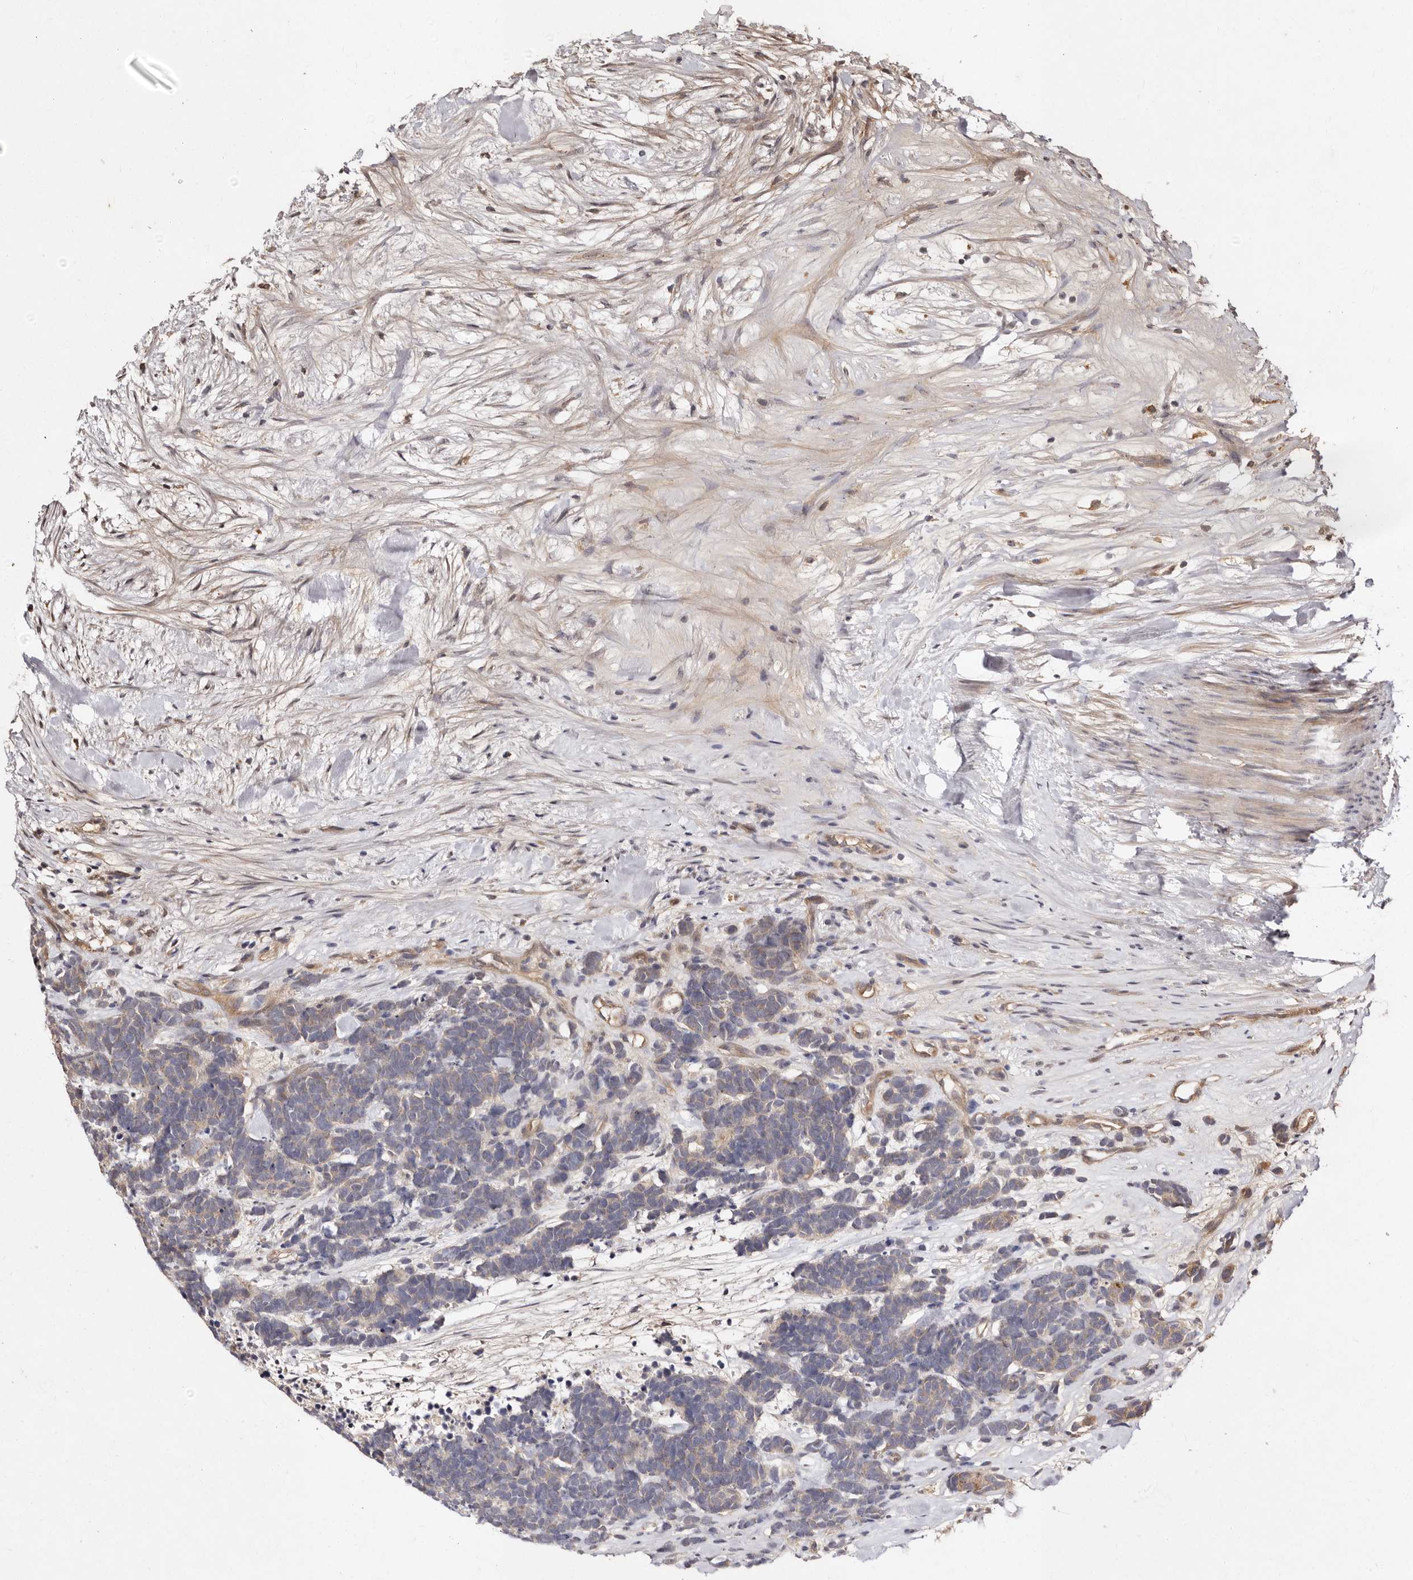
{"staining": {"intensity": "weak", "quantity": "25%-75%", "location": "cytoplasmic/membranous"}, "tissue": "carcinoid", "cell_type": "Tumor cells", "image_type": "cancer", "snomed": [{"axis": "morphology", "description": "Carcinoma, NOS"}, {"axis": "morphology", "description": "Carcinoid, malignant, NOS"}, {"axis": "topography", "description": "Urinary bladder"}], "caption": "Immunohistochemical staining of human carcinoid (malignant) shows weak cytoplasmic/membranous protein staining in about 25%-75% of tumor cells.", "gene": "LCORL", "patient": {"sex": "male", "age": 57}}